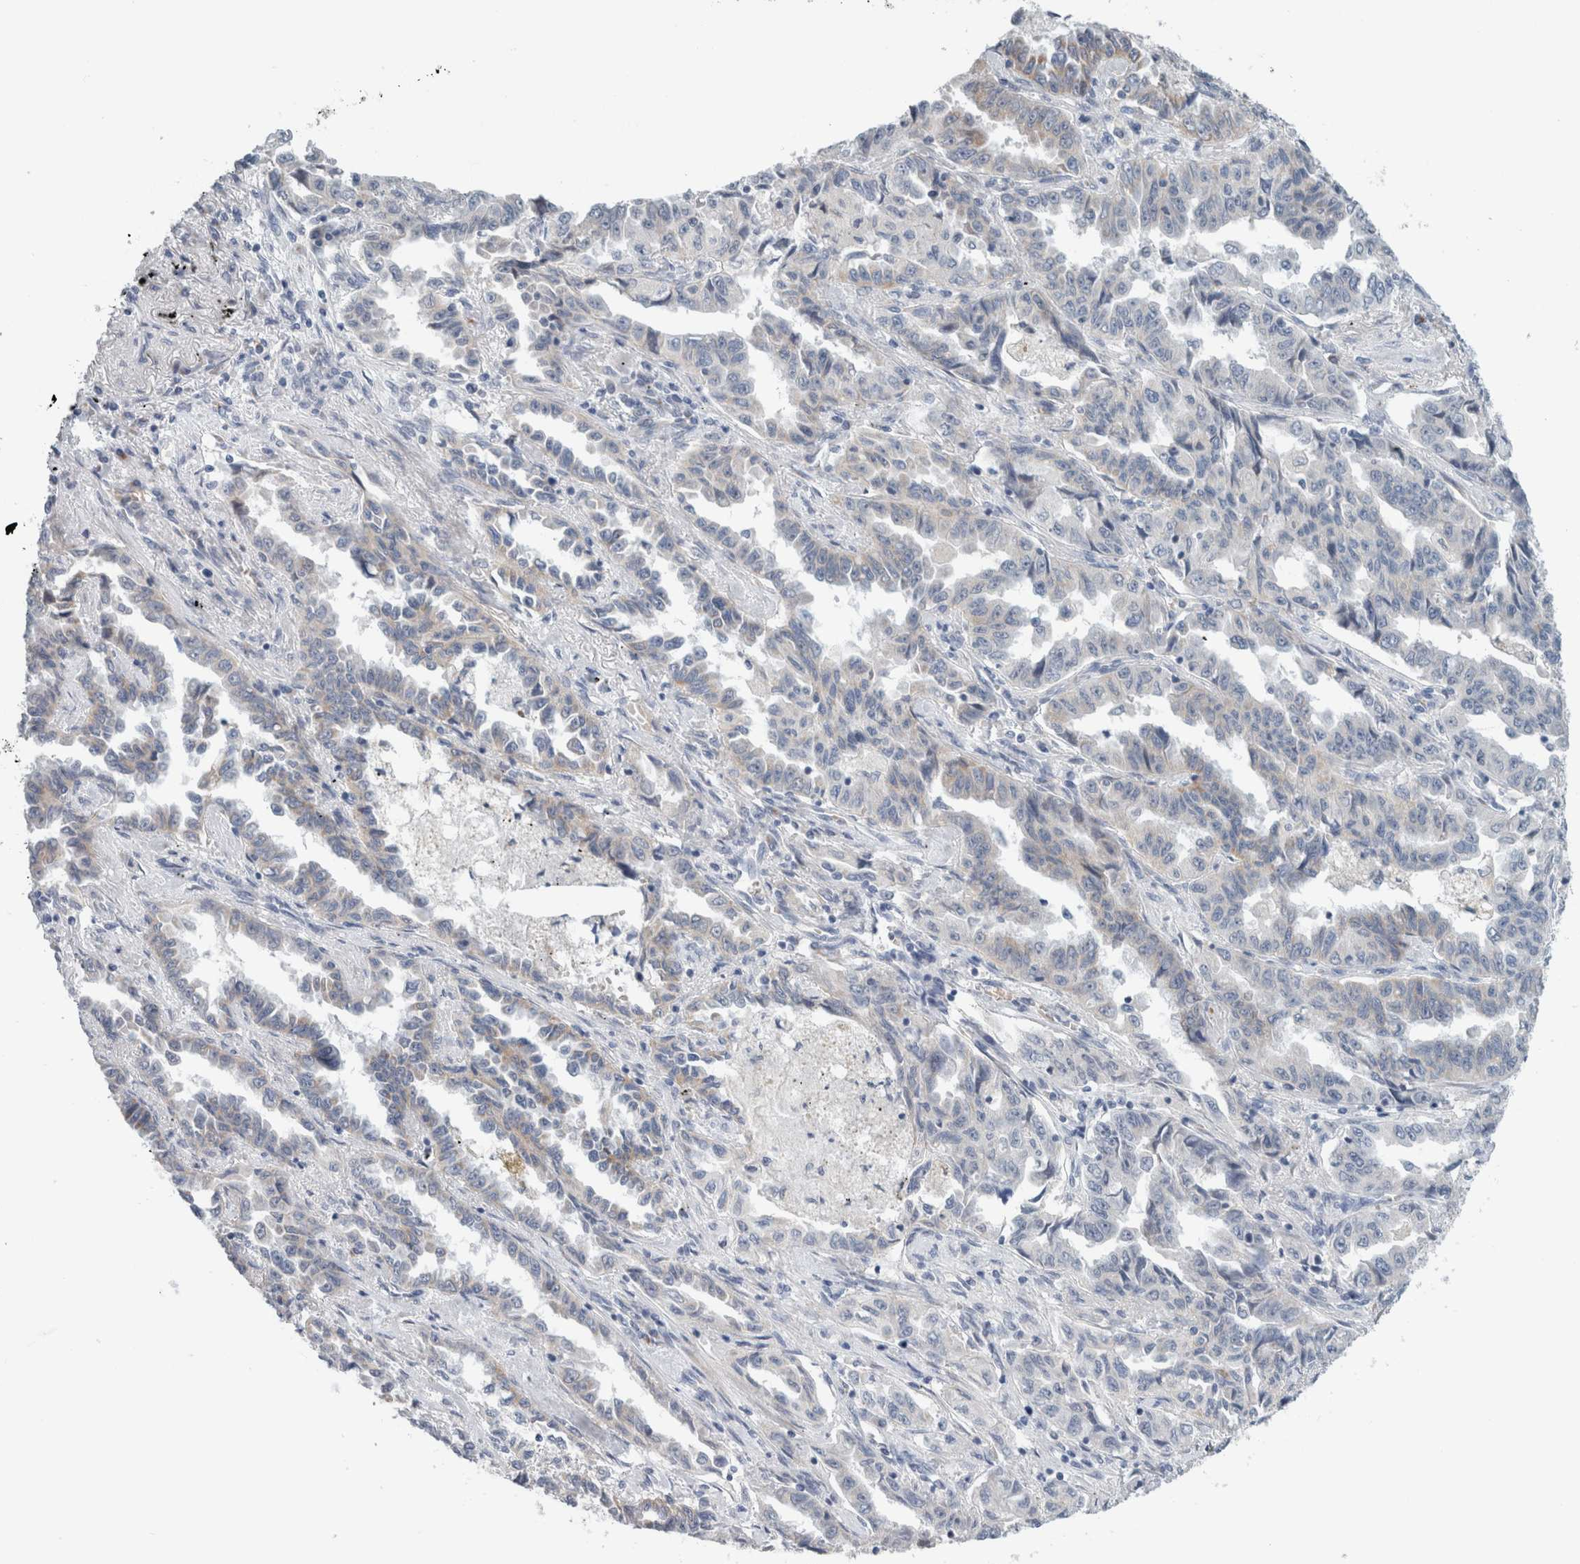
{"staining": {"intensity": "weak", "quantity": "<25%", "location": "cytoplasmic/membranous"}, "tissue": "lung cancer", "cell_type": "Tumor cells", "image_type": "cancer", "snomed": [{"axis": "morphology", "description": "Adenocarcinoma, NOS"}, {"axis": "topography", "description": "Lung"}], "caption": "Protein analysis of lung cancer demonstrates no significant positivity in tumor cells. (Brightfield microscopy of DAB immunohistochemistry at high magnification).", "gene": "CRAT", "patient": {"sex": "female", "age": 51}}